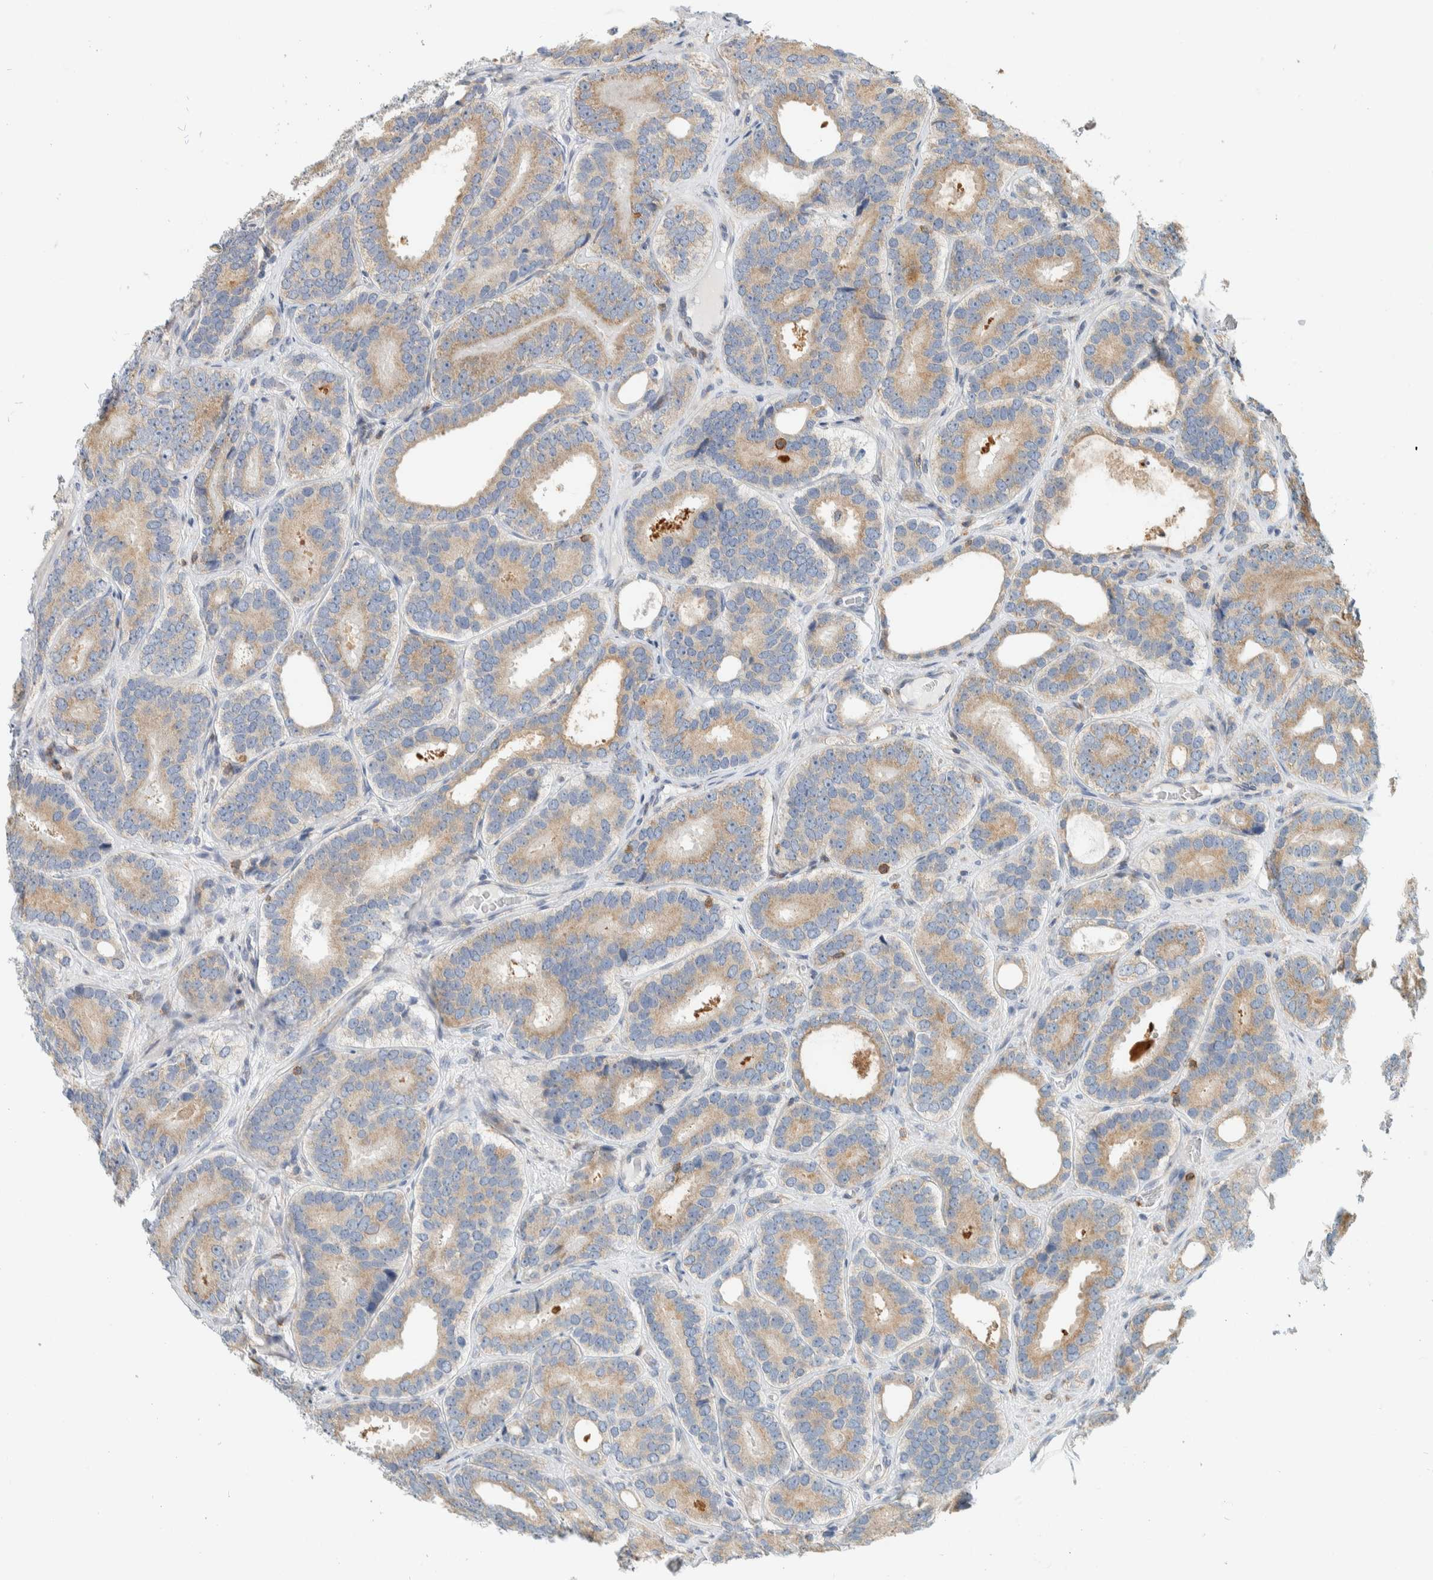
{"staining": {"intensity": "moderate", "quantity": ">75%", "location": "cytoplasmic/membranous"}, "tissue": "prostate cancer", "cell_type": "Tumor cells", "image_type": "cancer", "snomed": [{"axis": "morphology", "description": "Adenocarcinoma, High grade"}, {"axis": "topography", "description": "Prostate"}], "caption": "Prostate adenocarcinoma (high-grade) stained for a protein (brown) shows moderate cytoplasmic/membranous positive expression in approximately >75% of tumor cells.", "gene": "CCDC57", "patient": {"sex": "male", "age": 56}}